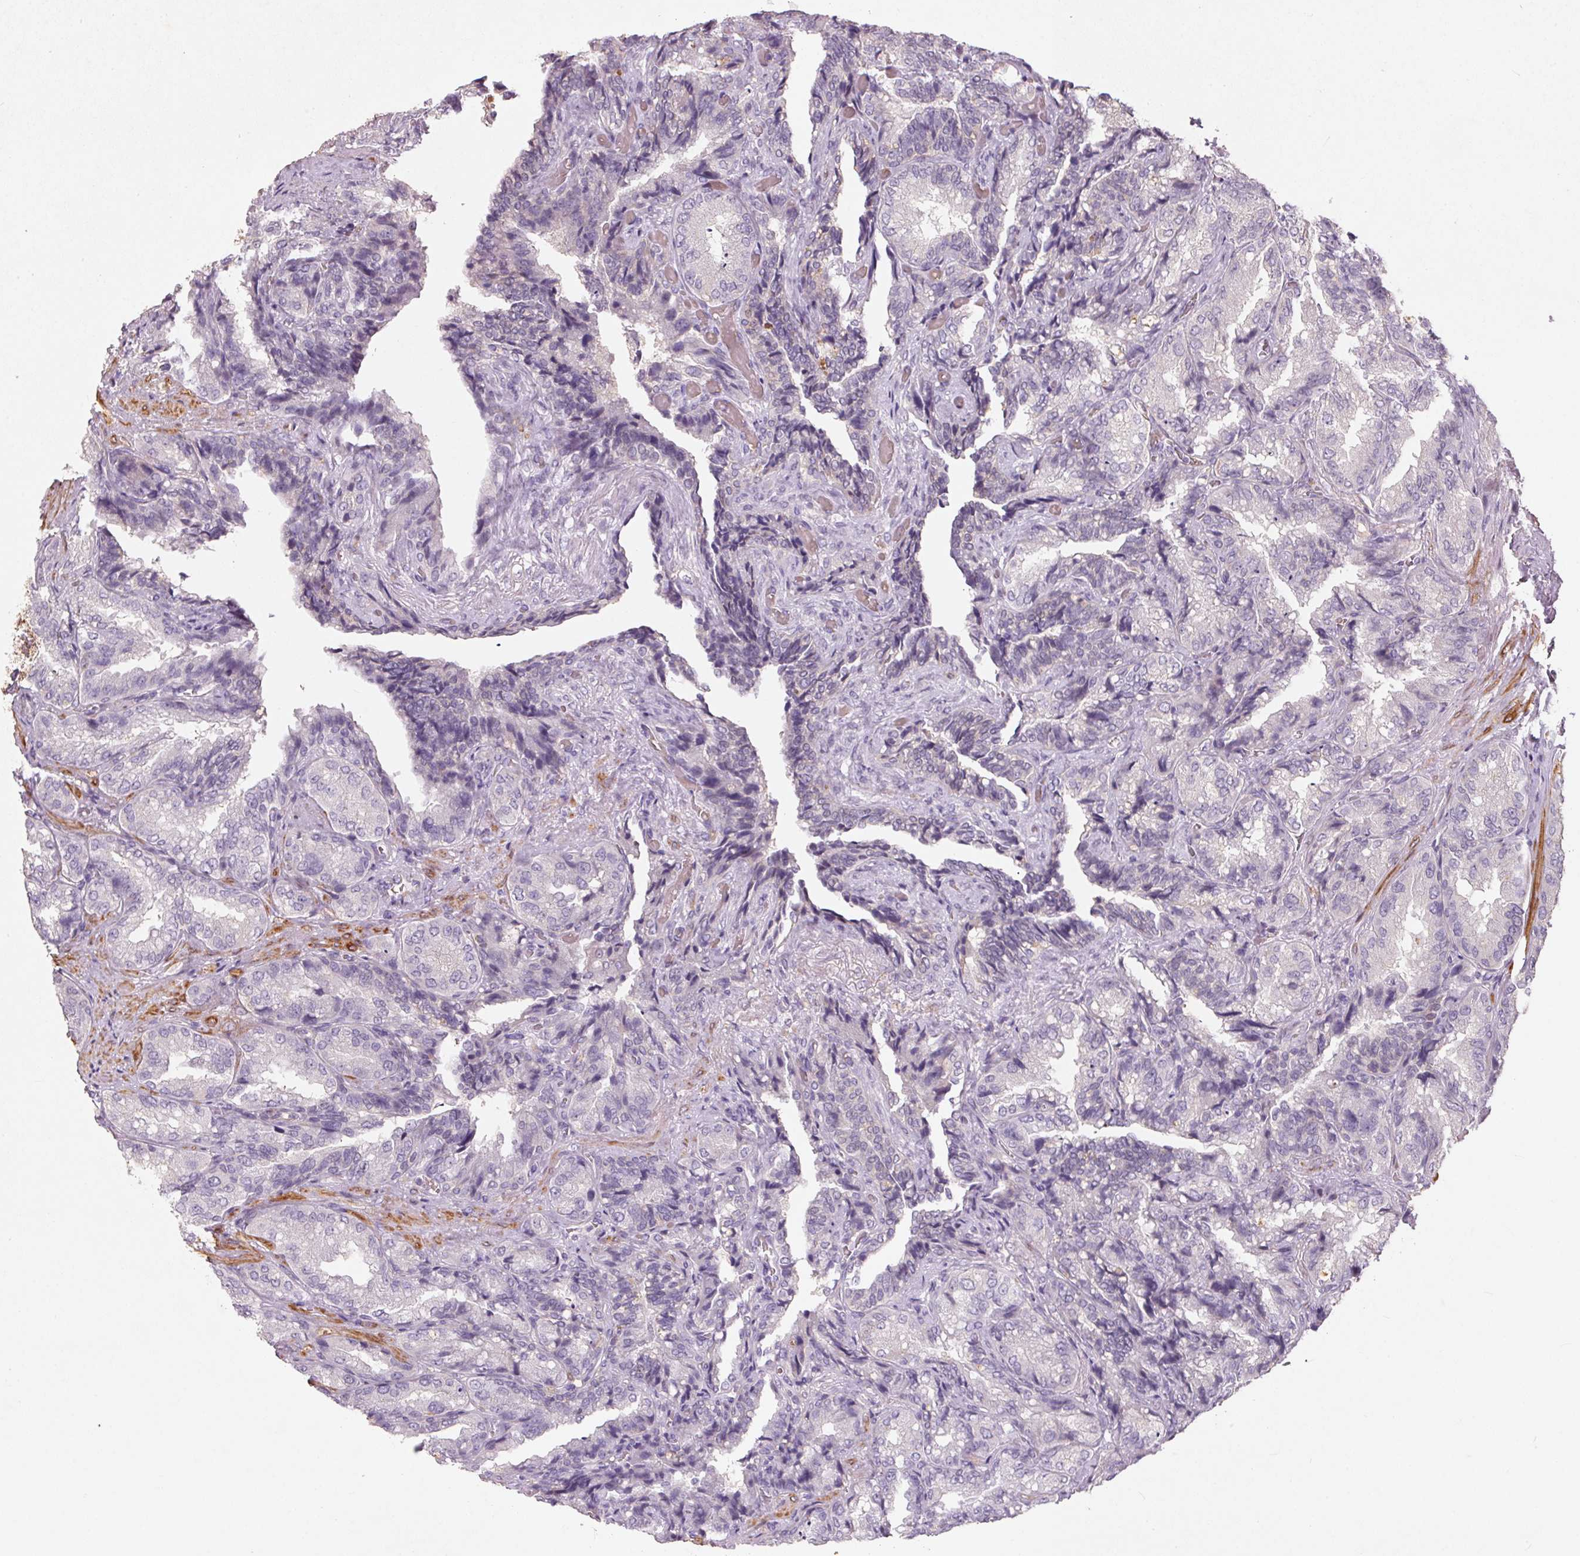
{"staining": {"intensity": "negative", "quantity": "none", "location": "none"}, "tissue": "seminal vesicle", "cell_type": "Glandular cells", "image_type": "normal", "snomed": [{"axis": "morphology", "description": "Normal tissue, NOS"}, {"axis": "topography", "description": "Seminal veicle"}], "caption": "High power microscopy image of an immunohistochemistry (IHC) image of benign seminal vesicle, revealing no significant positivity in glandular cells.", "gene": "KCNK15", "patient": {"sex": "male", "age": 68}}